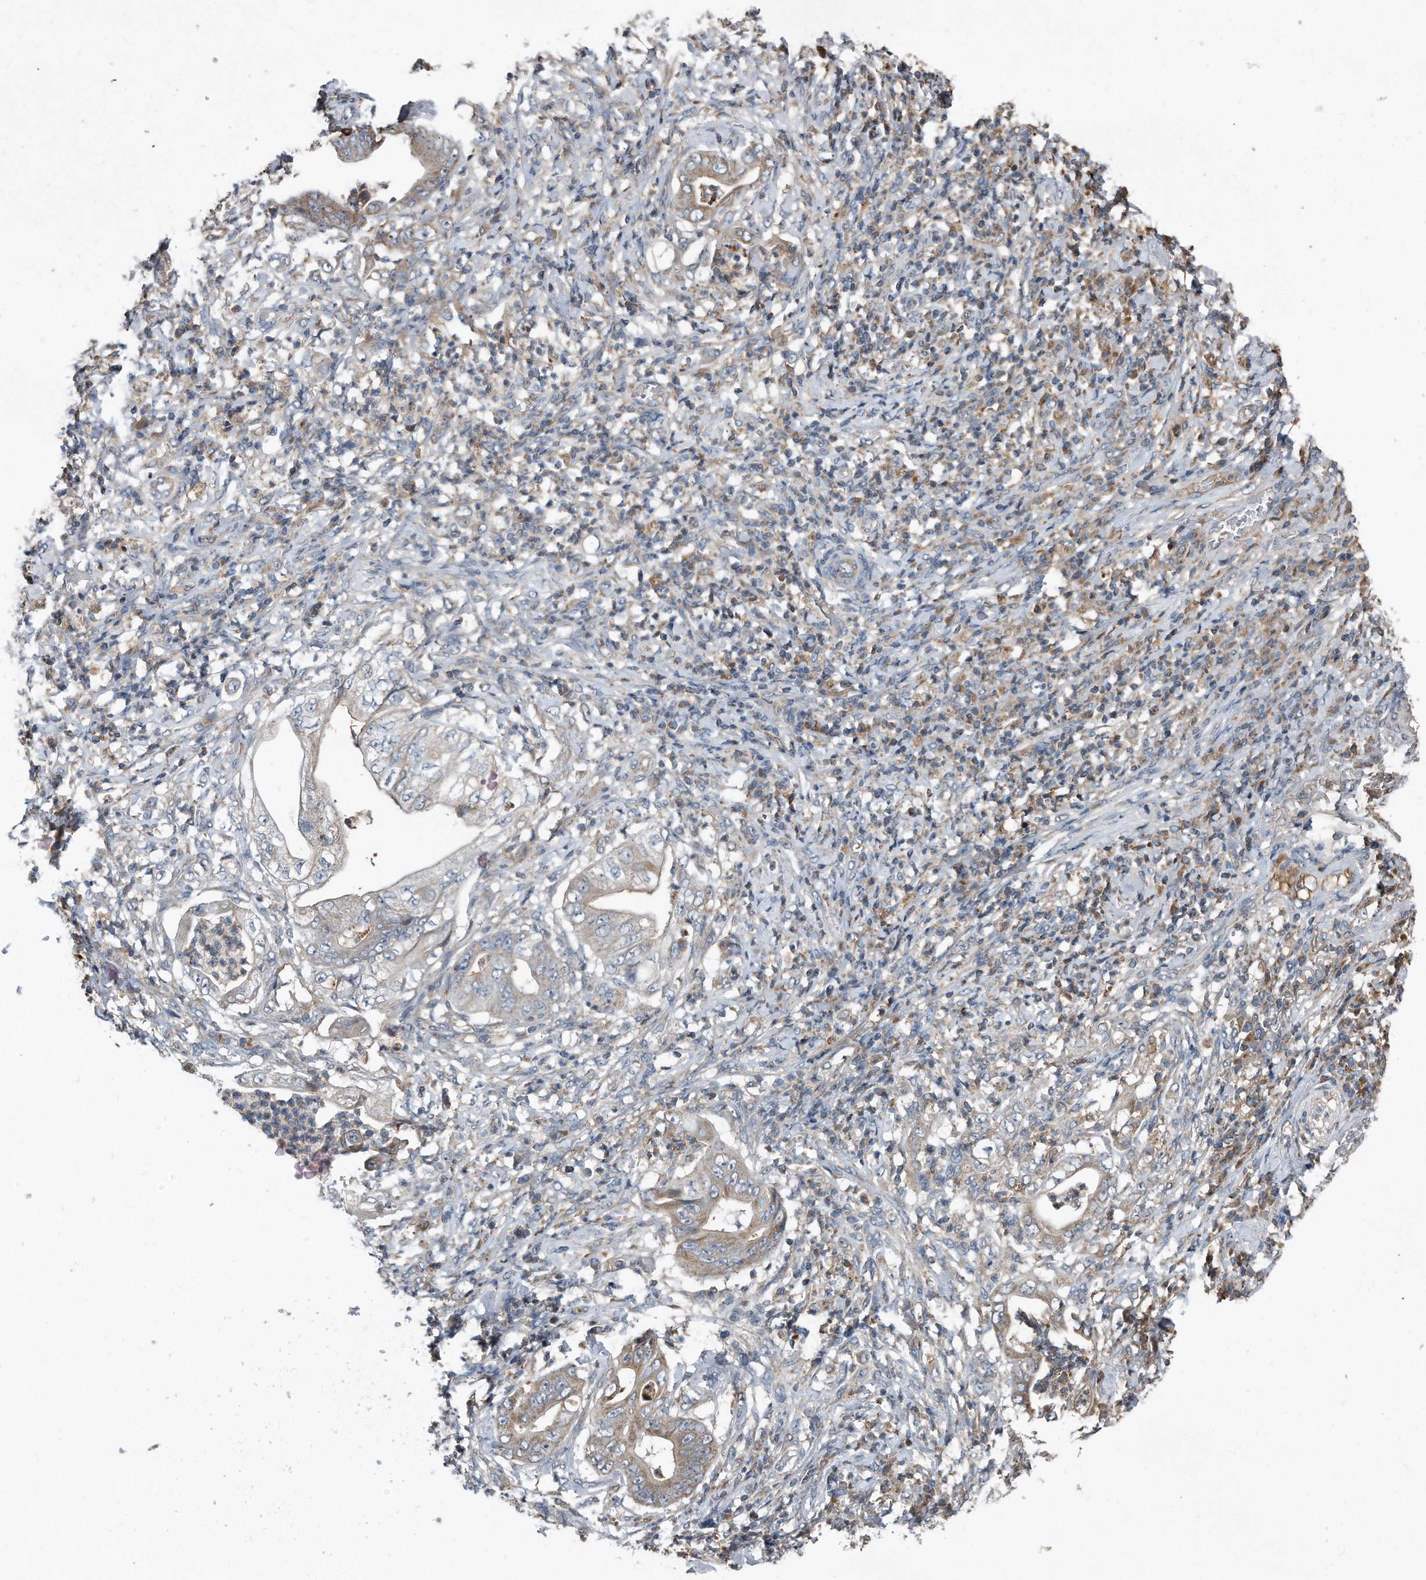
{"staining": {"intensity": "weak", "quantity": "25%-75%", "location": "cytoplasmic/membranous"}, "tissue": "stomach cancer", "cell_type": "Tumor cells", "image_type": "cancer", "snomed": [{"axis": "morphology", "description": "Adenocarcinoma, NOS"}, {"axis": "topography", "description": "Stomach"}], "caption": "A low amount of weak cytoplasmic/membranous positivity is identified in approximately 25%-75% of tumor cells in stomach cancer tissue. (Brightfield microscopy of DAB IHC at high magnification).", "gene": "SDHA", "patient": {"sex": "female", "age": 73}}